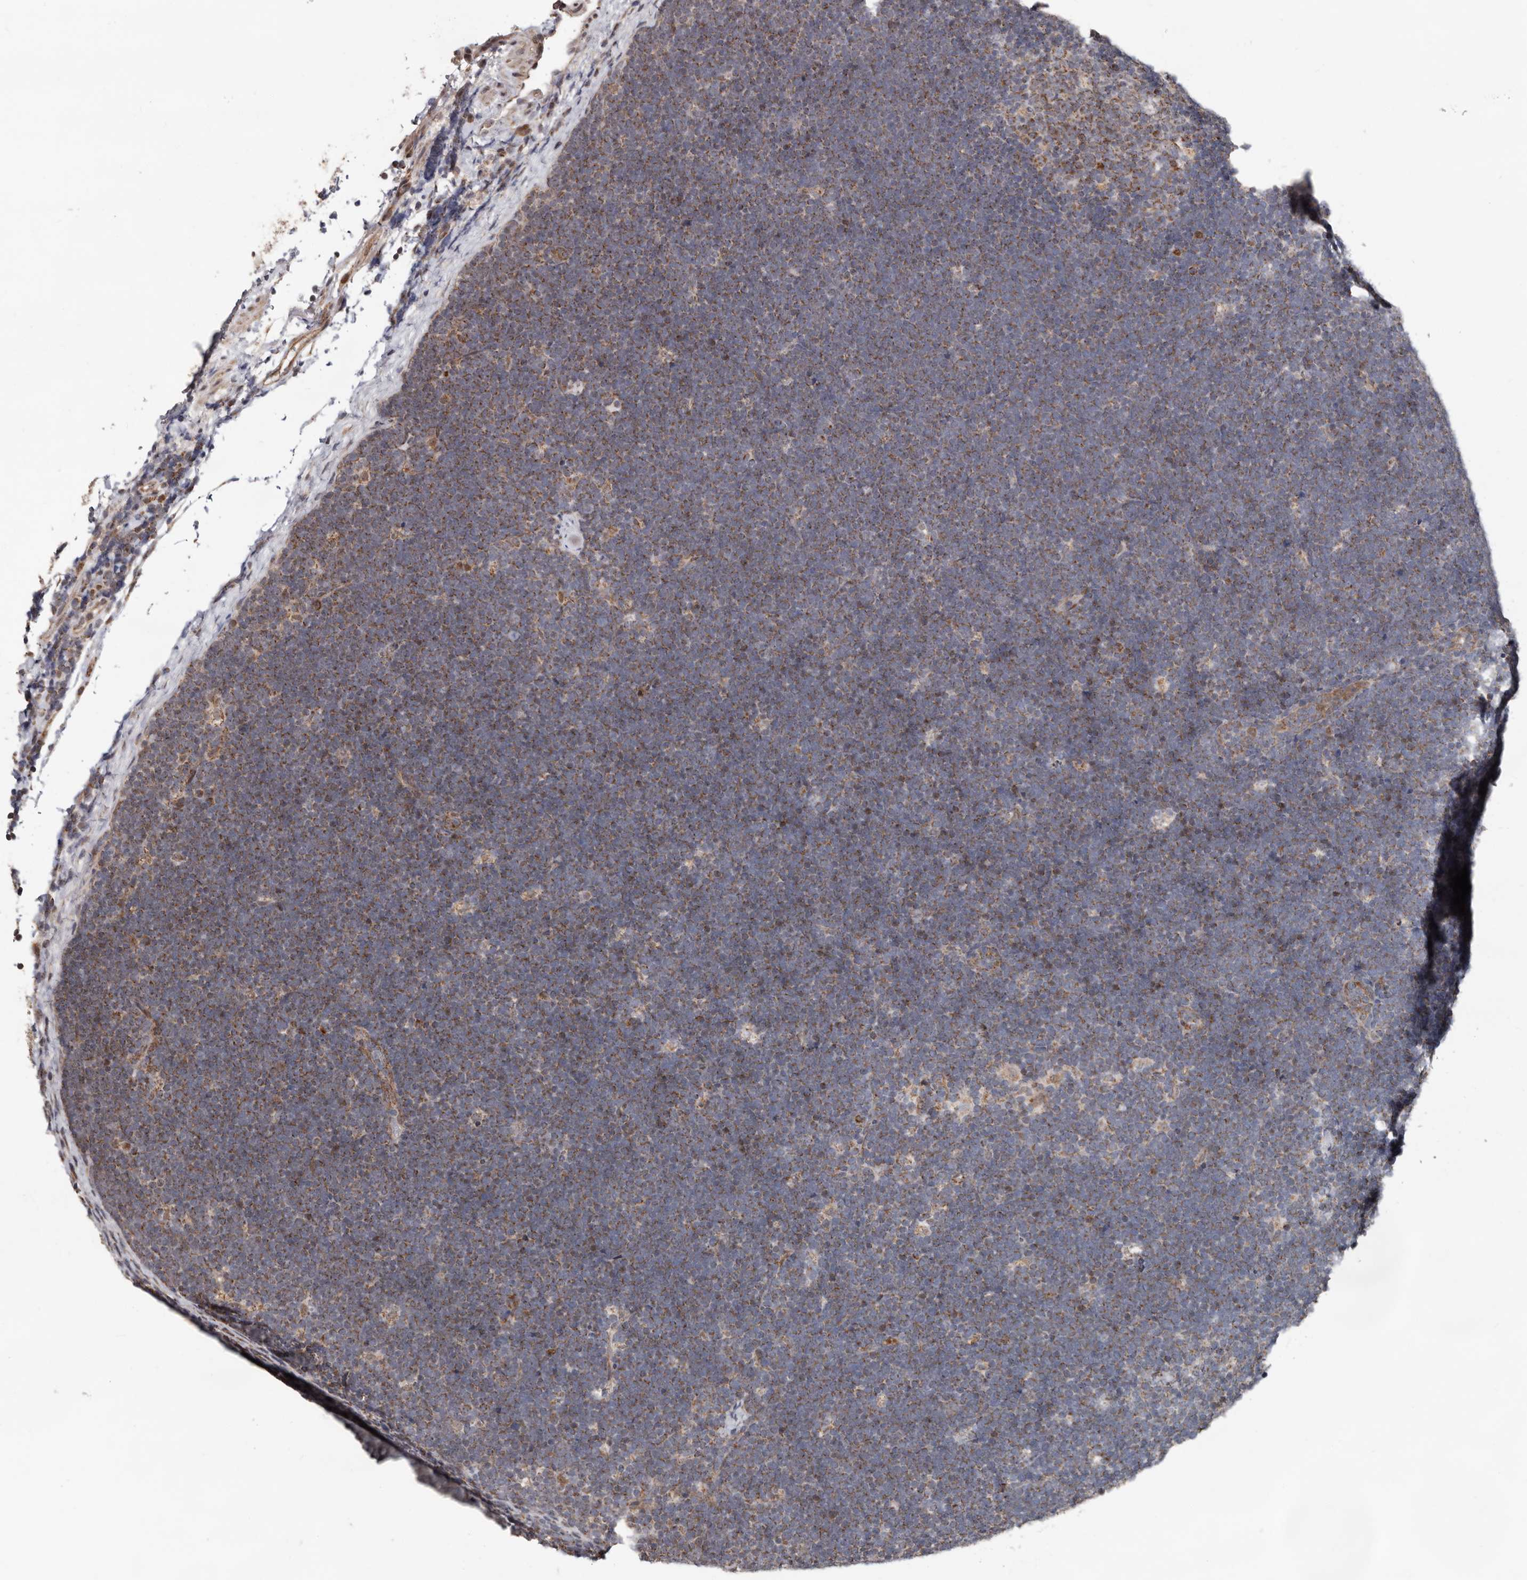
{"staining": {"intensity": "weak", "quantity": "<25%", "location": "cytoplasmic/membranous"}, "tissue": "lymphoma", "cell_type": "Tumor cells", "image_type": "cancer", "snomed": [{"axis": "morphology", "description": "Malignant lymphoma, non-Hodgkin's type, High grade"}, {"axis": "topography", "description": "Lymph node"}], "caption": "Immunohistochemical staining of human malignant lymphoma, non-Hodgkin's type (high-grade) demonstrates no significant positivity in tumor cells. (IHC, brightfield microscopy, high magnification).", "gene": "MRPL18", "patient": {"sex": "male", "age": 13}}